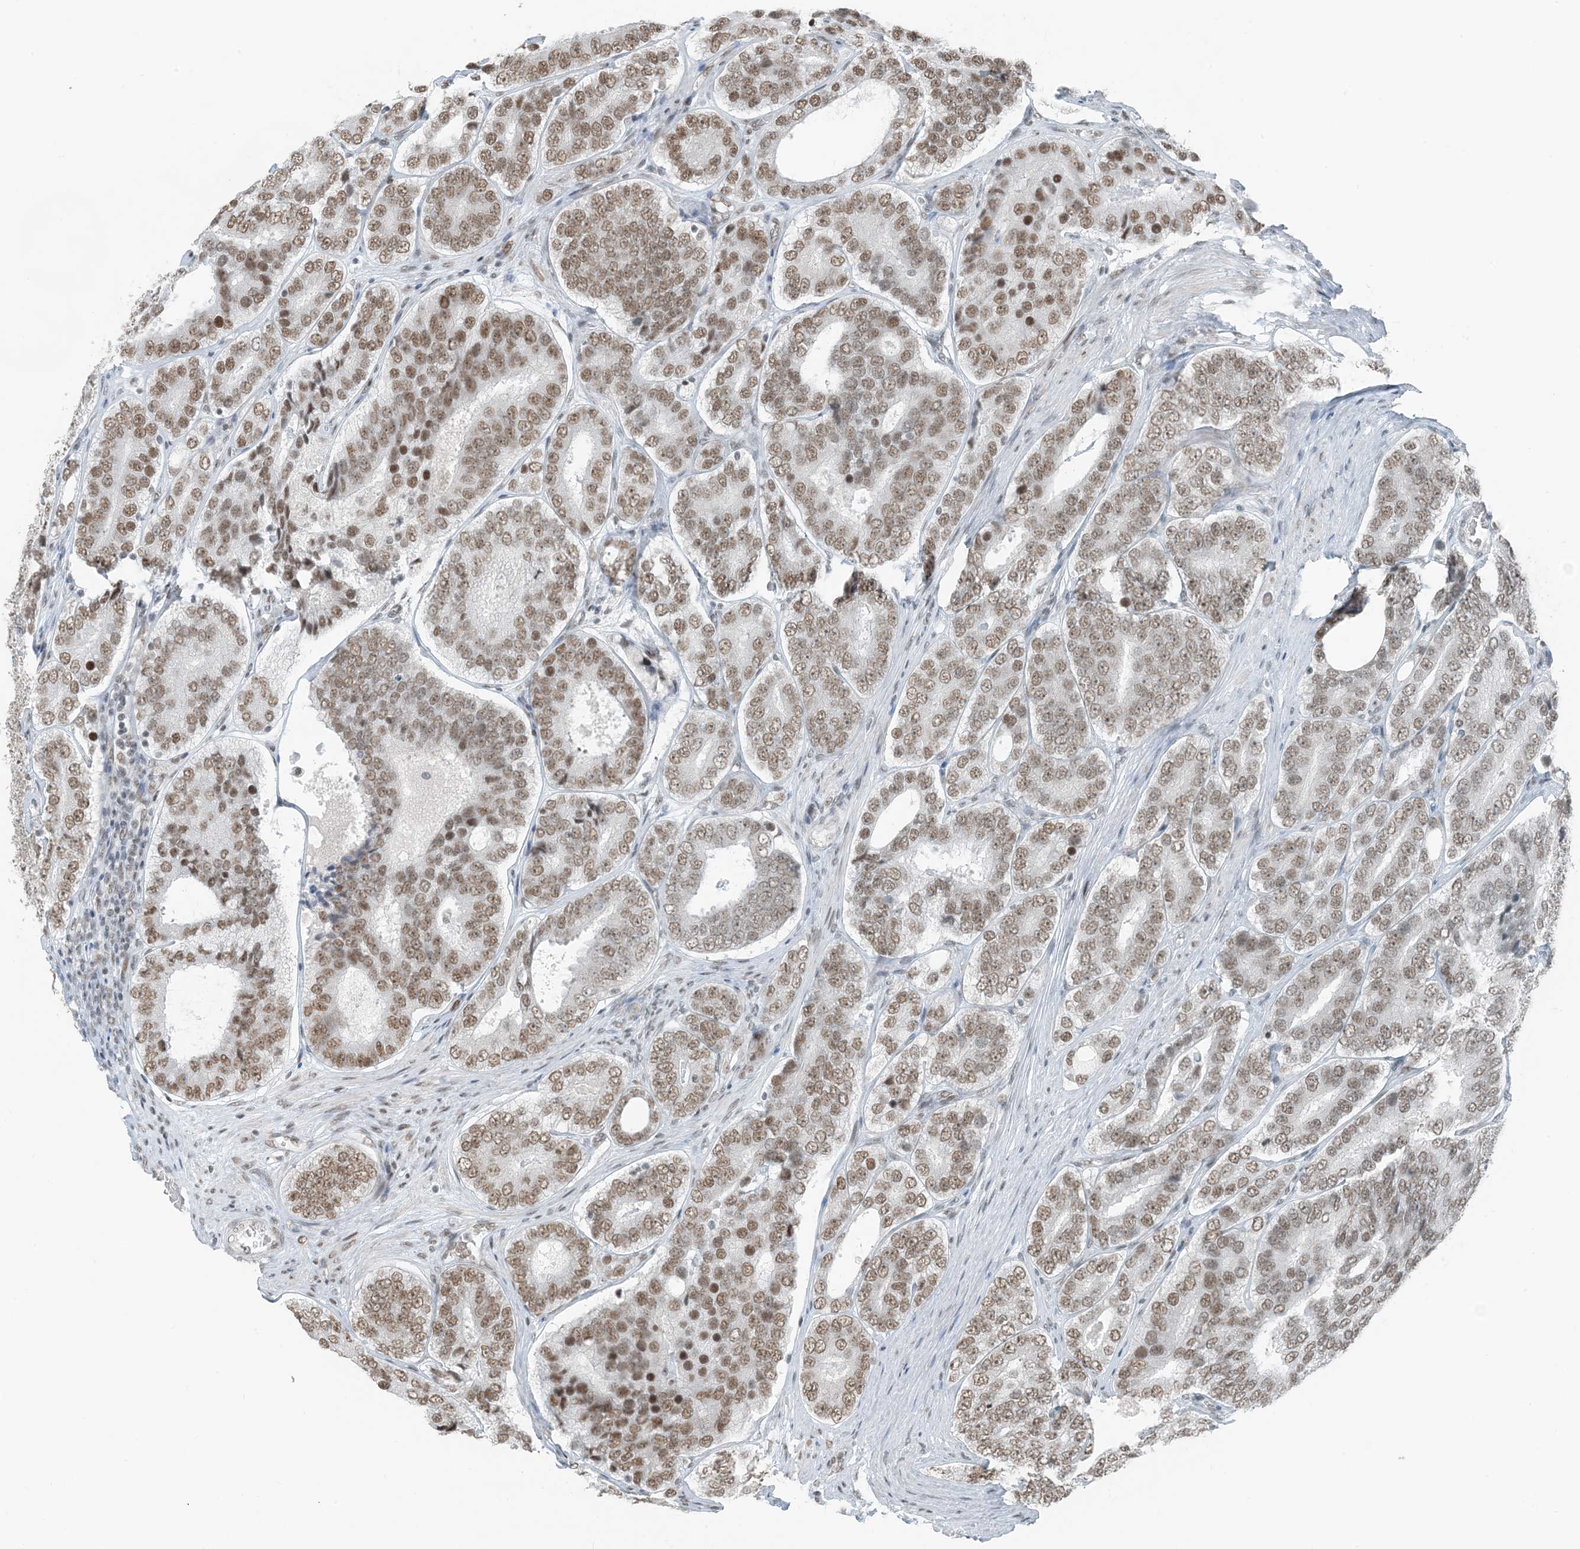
{"staining": {"intensity": "moderate", "quantity": ">75%", "location": "nuclear"}, "tissue": "prostate cancer", "cell_type": "Tumor cells", "image_type": "cancer", "snomed": [{"axis": "morphology", "description": "Adenocarcinoma, High grade"}, {"axis": "topography", "description": "Prostate"}], "caption": "The image displays immunohistochemical staining of prostate adenocarcinoma (high-grade). There is moderate nuclear staining is seen in about >75% of tumor cells.", "gene": "ZNF500", "patient": {"sex": "male", "age": 56}}